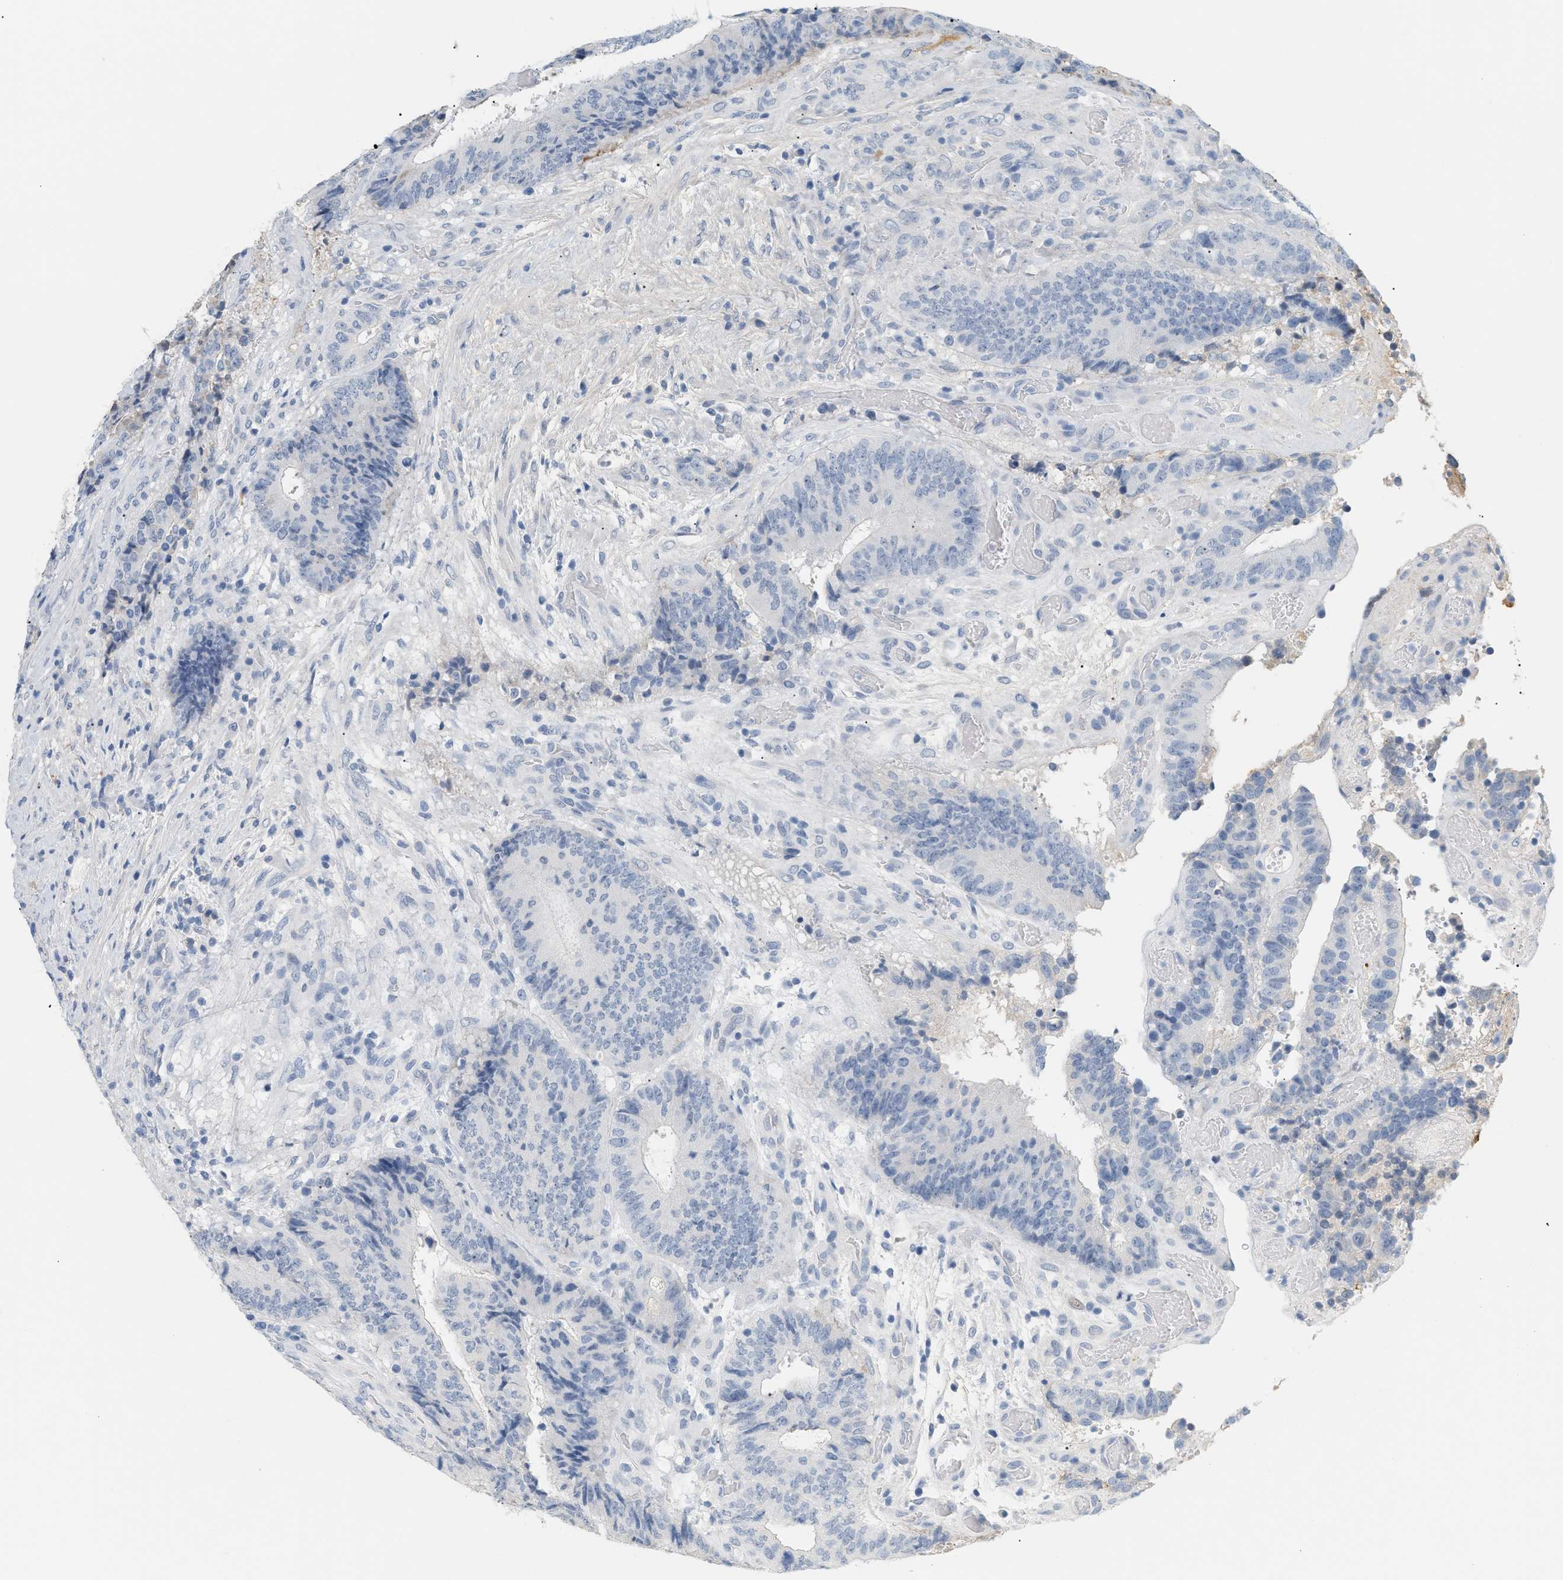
{"staining": {"intensity": "negative", "quantity": "none", "location": "none"}, "tissue": "colorectal cancer", "cell_type": "Tumor cells", "image_type": "cancer", "snomed": [{"axis": "morphology", "description": "Adenocarcinoma, NOS"}, {"axis": "topography", "description": "Rectum"}], "caption": "This is a photomicrograph of immunohistochemistry staining of colorectal adenocarcinoma, which shows no expression in tumor cells. The staining is performed using DAB (3,3'-diaminobenzidine) brown chromogen with nuclei counter-stained in using hematoxylin.", "gene": "CFH", "patient": {"sex": "male", "age": 72}}